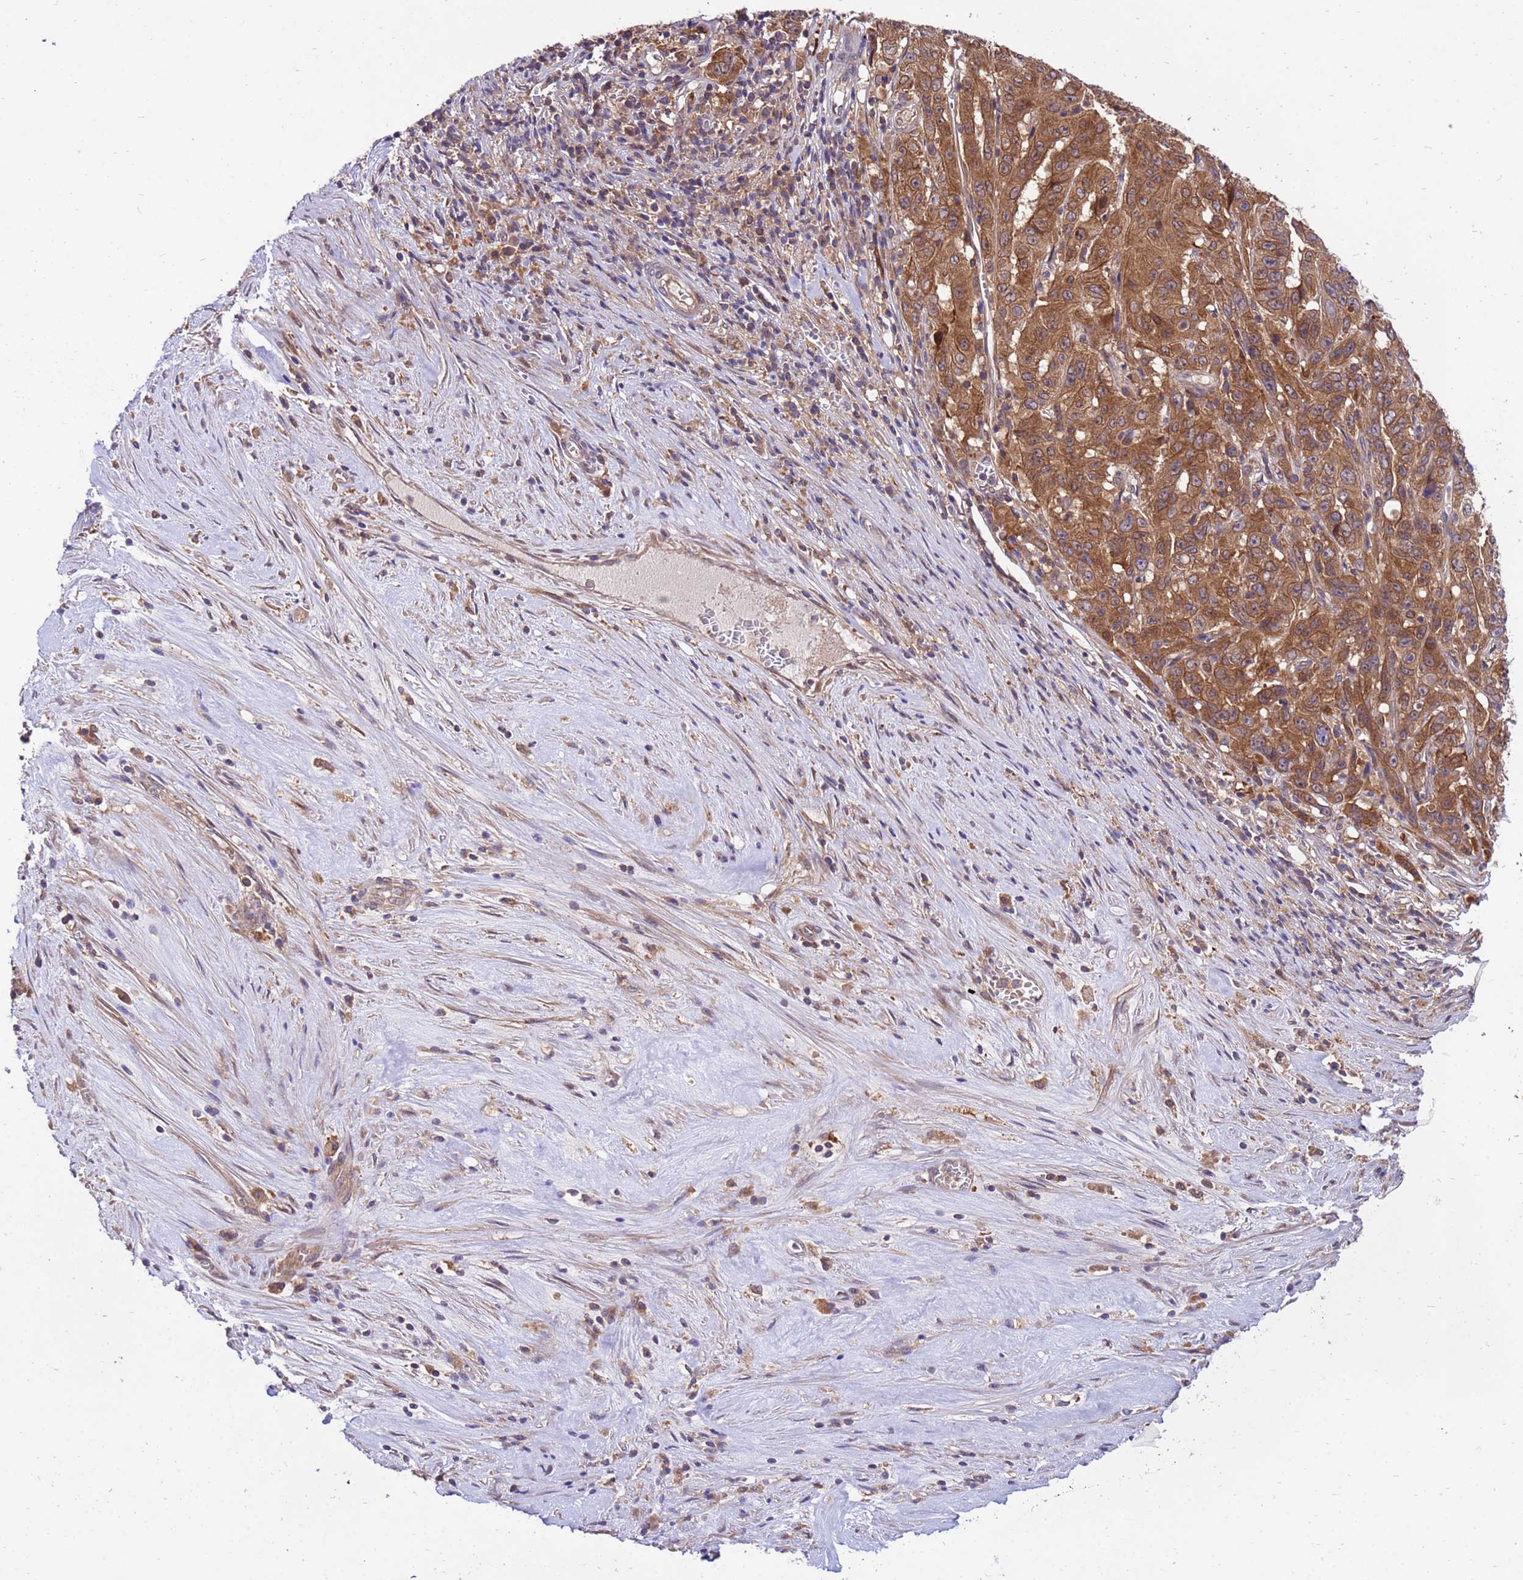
{"staining": {"intensity": "moderate", "quantity": ">75%", "location": "cytoplasmic/membranous"}, "tissue": "pancreatic cancer", "cell_type": "Tumor cells", "image_type": "cancer", "snomed": [{"axis": "morphology", "description": "Adenocarcinoma, NOS"}, {"axis": "topography", "description": "Pancreas"}], "caption": "Approximately >75% of tumor cells in human pancreatic cancer (adenocarcinoma) exhibit moderate cytoplasmic/membranous protein staining as visualized by brown immunohistochemical staining.", "gene": "GET3", "patient": {"sex": "male", "age": 63}}